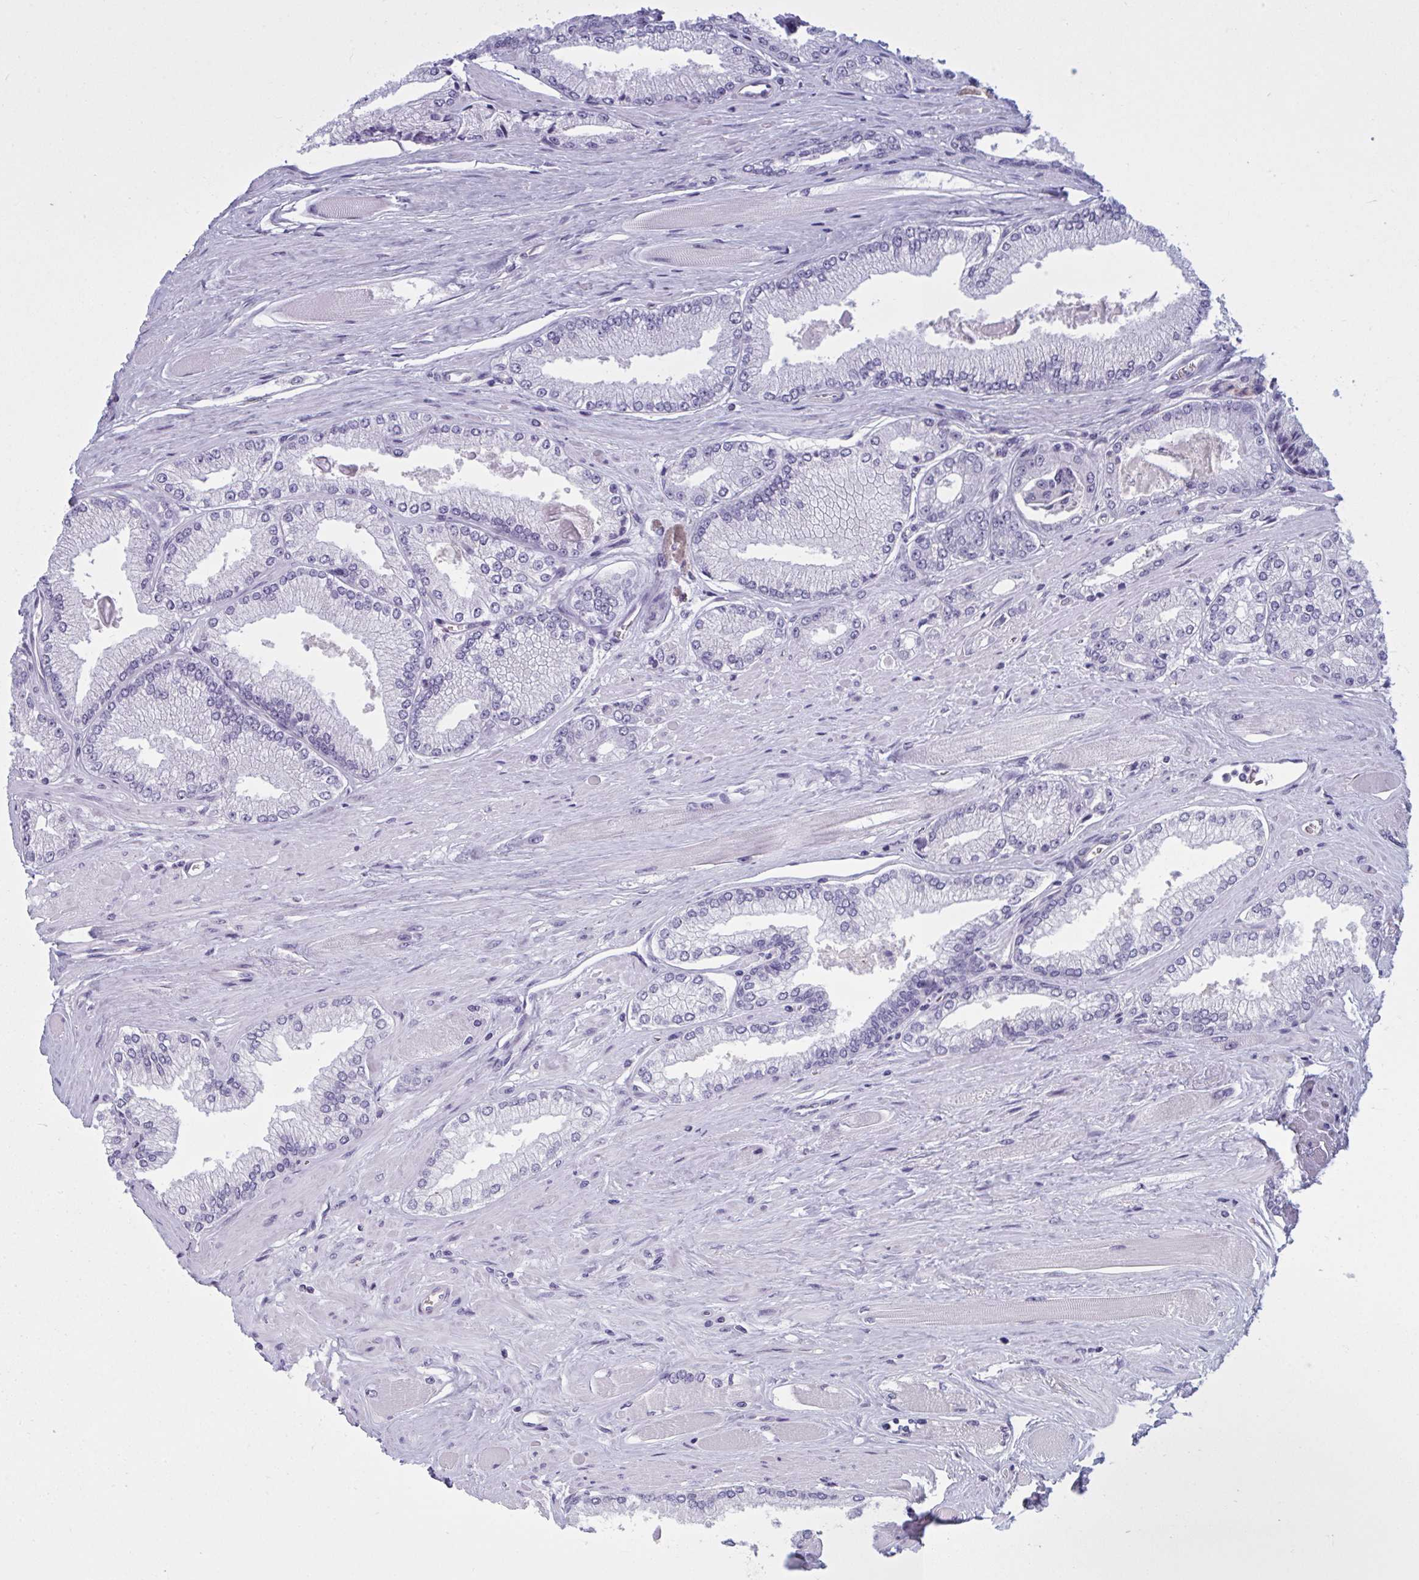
{"staining": {"intensity": "negative", "quantity": "none", "location": "none"}, "tissue": "prostate cancer", "cell_type": "Tumor cells", "image_type": "cancer", "snomed": [{"axis": "morphology", "description": "Adenocarcinoma, Low grade"}, {"axis": "topography", "description": "Prostate"}], "caption": "Tumor cells are negative for brown protein staining in adenocarcinoma (low-grade) (prostate).", "gene": "OR1L3", "patient": {"sex": "male", "age": 67}}